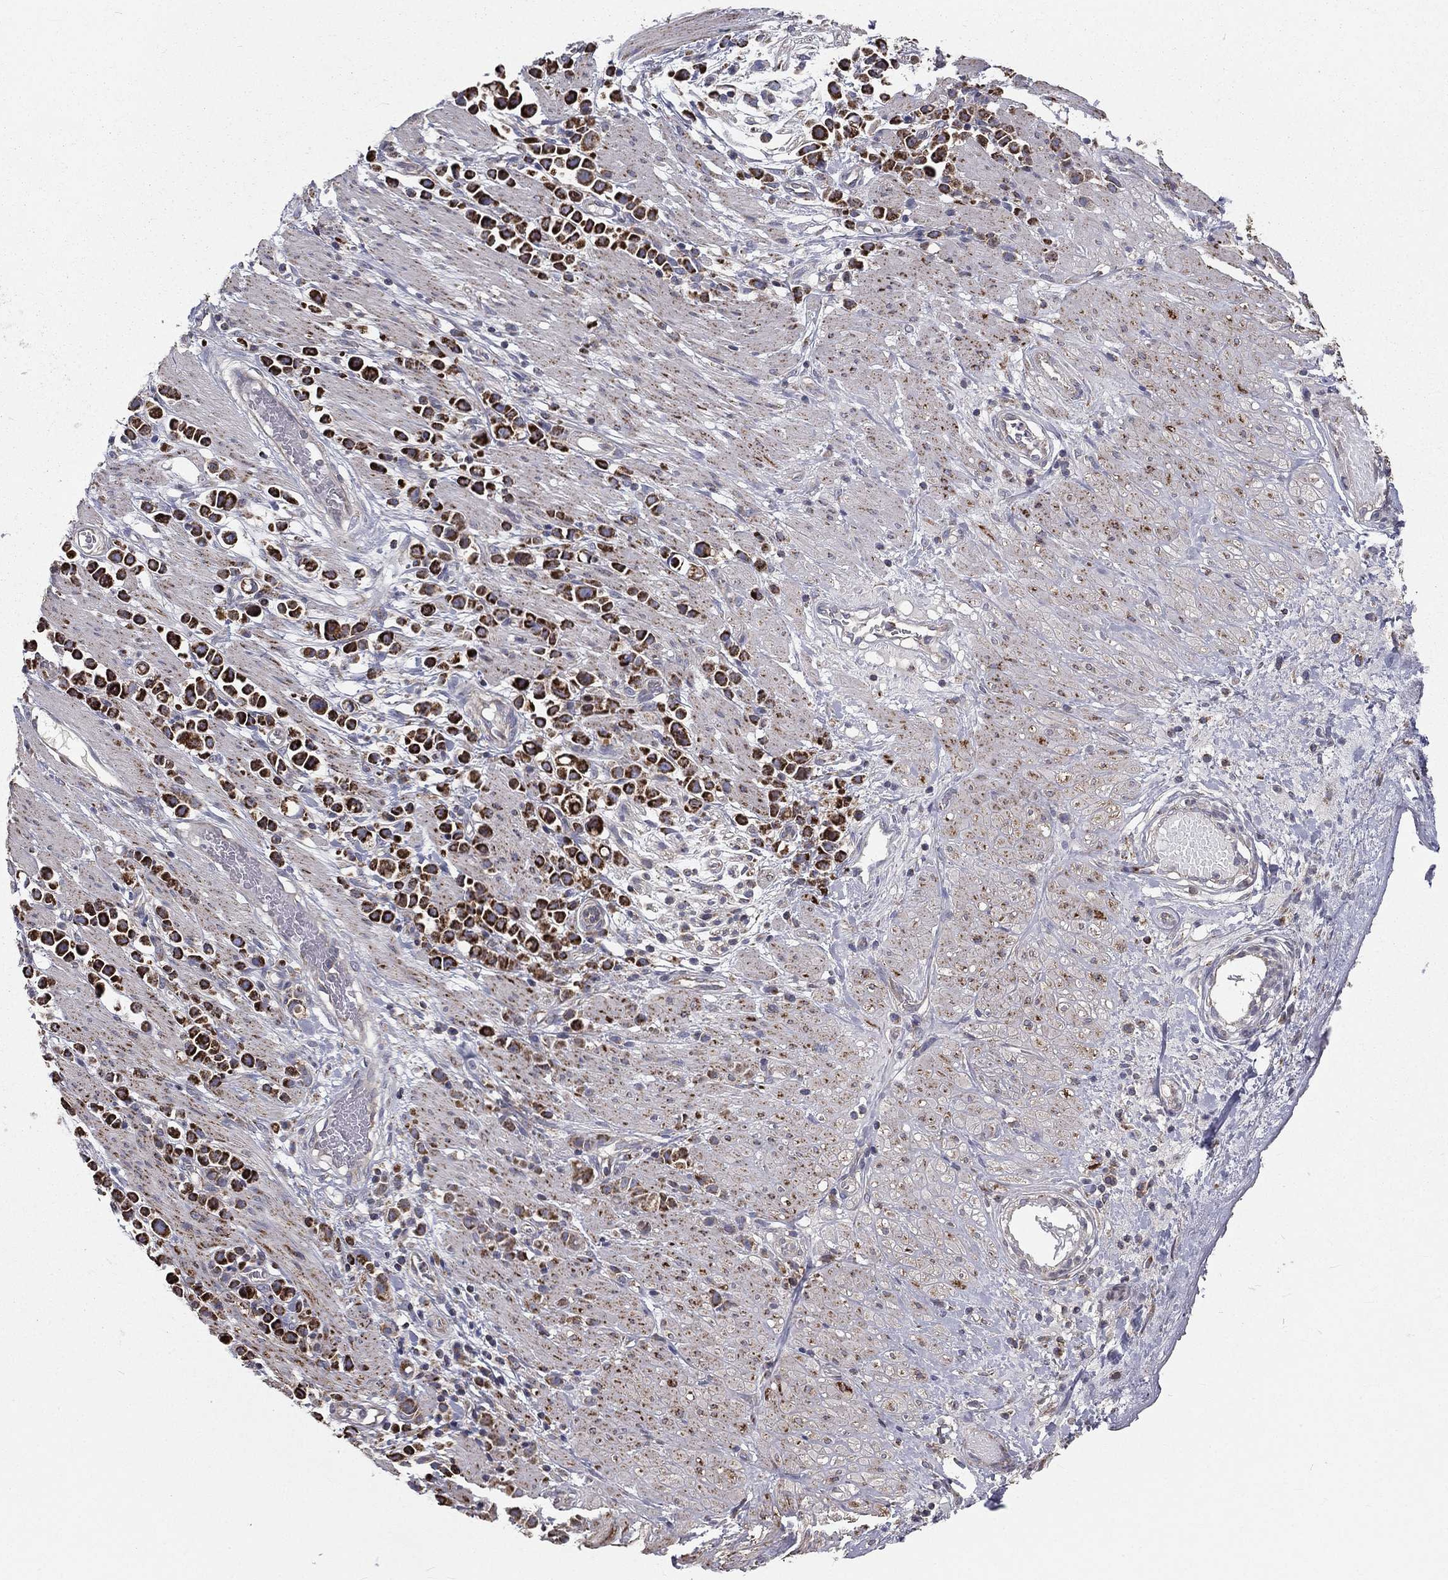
{"staining": {"intensity": "strong", "quantity": ">75%", "location": "cytoplasmic/membranous"}, "tissue": "stomach cancer", "cell_type": "Tumor cells", "image_type": "cancer", "snomed": [{"axis": "morphology", "description": "Adenocarcinoma, NOS"}, {"axis": "topography", "description": "Stomach"}], "caption": "Protein positivity by immunohistochemistry (IHC) reveals strong cytoplasmic/membranous staining in about >75% of tumor cells in adenocarcinoma (stomach).", "gene": "HADH", "patient": {"sex": "male", "age": 82}}